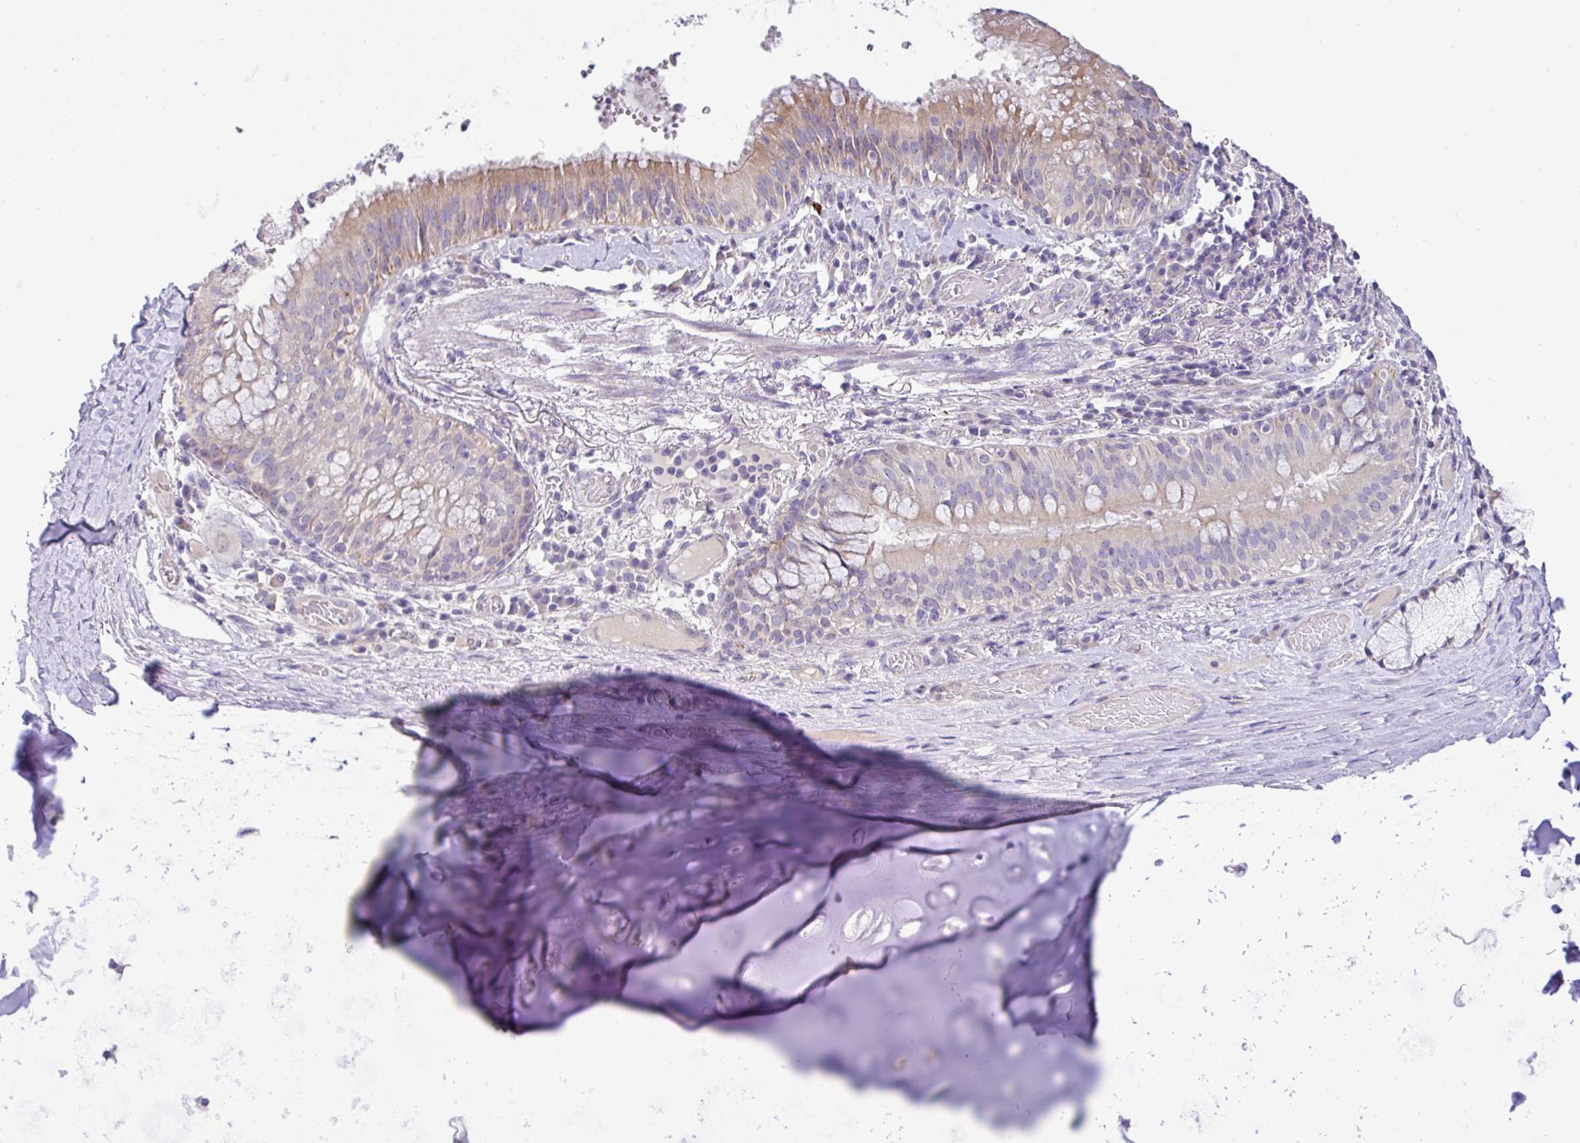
{"staining": {"intensity": "negative", "quantity": "none", "location": "none"}, "tissue": "soft tissue", "cell_type": "Chondrocytes", "image_type": "normal", "snomed": [{"axis": "morphology", "description": "Normal tissue, NOS"}, {"axis": "topography", "description": "Cartilage tissue"}, {"axis": "topography", "description": "Bronchus"}], "caption": "An immunohistochemistry (IHC) photomicrograph of benign soft tissue is shown. There is no staining in chondrocytes of soft tissue. The staining is performed using DAB brown chromogen with nuclei counter-stained in using hematoxylin.", "gene": "EPN3", "patient": {"sex": "male", "age": 56}}